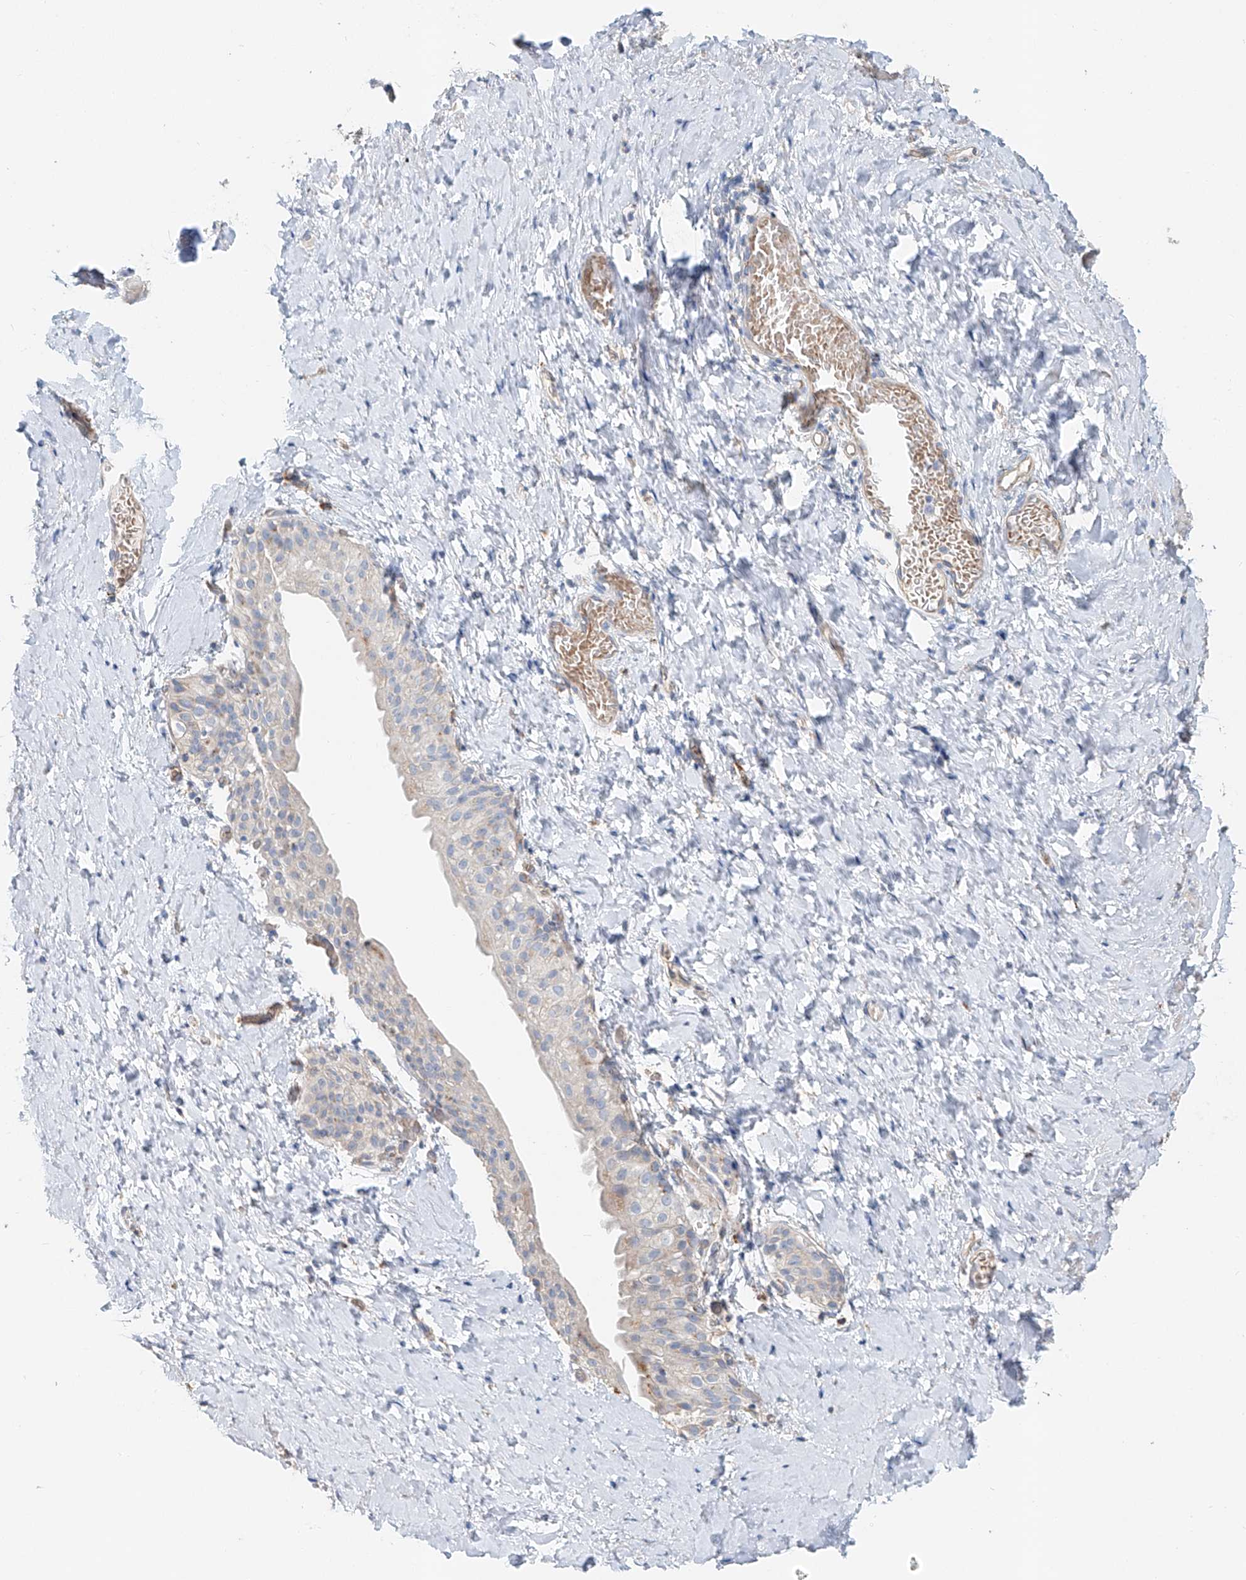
{"staining": {"intensity": "negative", "quantity": "none", "location": "none"}, "tissue": "smooth muscle", "cell_type": "Smooth muscle cells", "image_type": "normal", "snomed": [{"axis": "morphology", "description": "Normal tissue, NOS"}, {"axis": "topography", "description": "Smooth muscle"}], "caption": "This is a micrograph of immunohistochemistry (IHC) staining of benign smooth muscle, which shows no positivity in smooth muscle cells.", "gene": "TRIM47", "patient": {"sex": "male", "age": 16}}